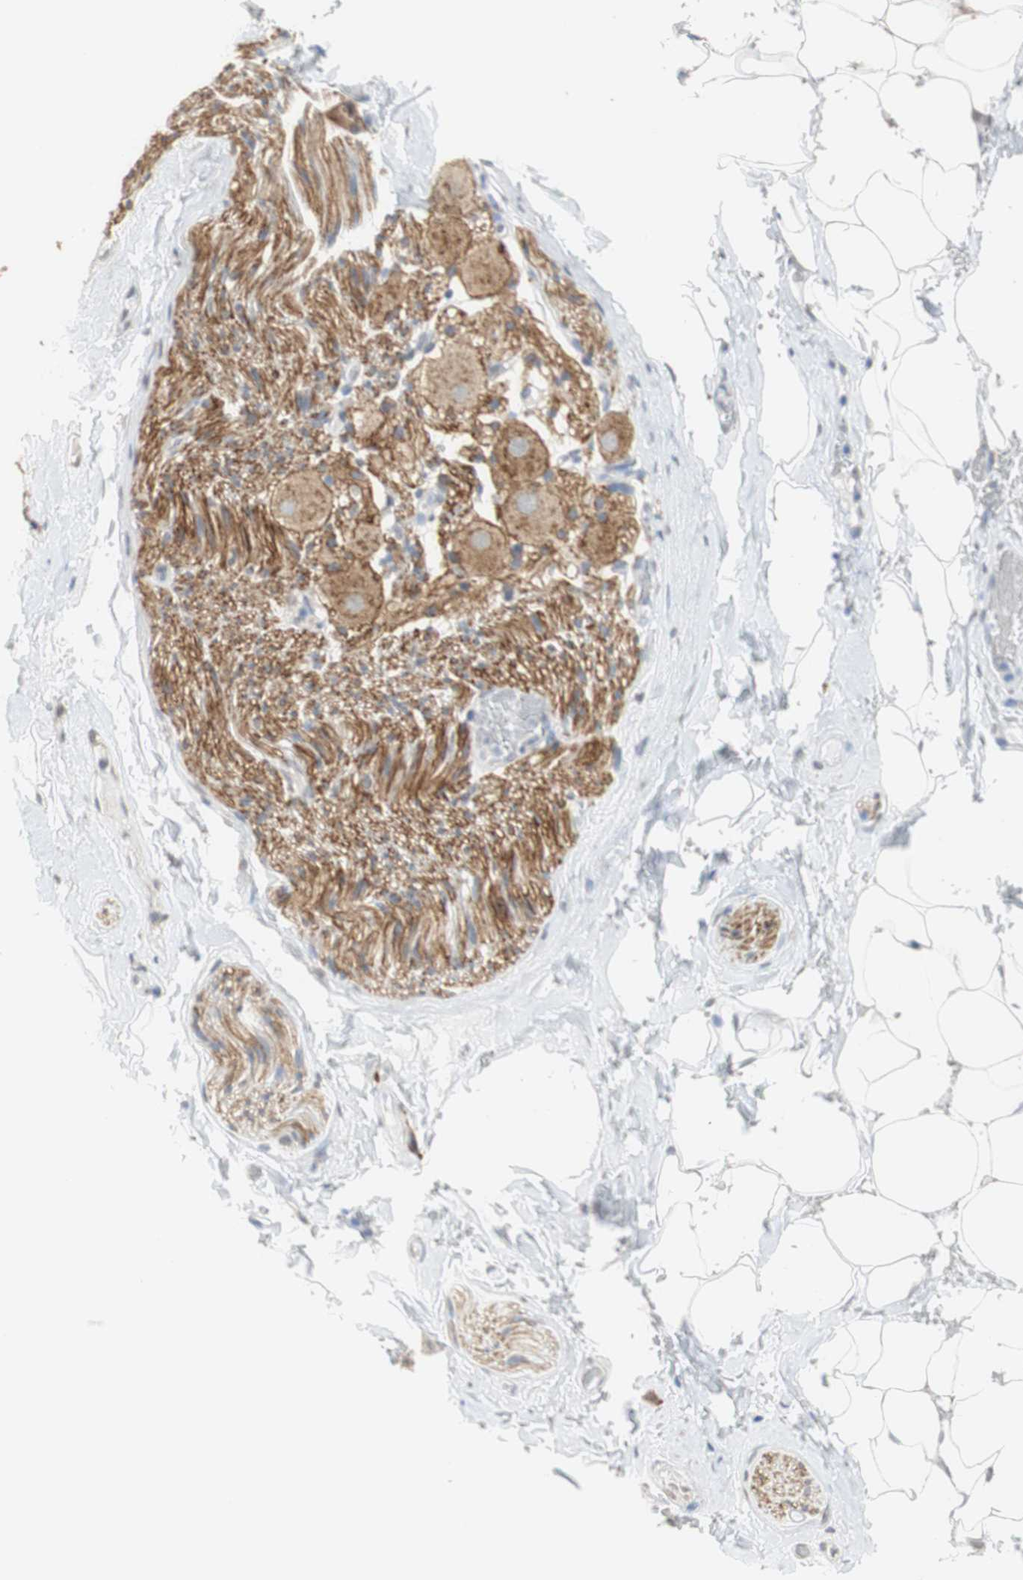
{"staining": {"intensity": "weak", "quantity": "<25%", "location": "cytoplasmic/membranous"}, "tissue": "adipose tissue", "cell_type": "Adipocytes", "image_type": "normal", "snomed": [{"axis": "morphology", "description": "Normal tissue, NOS"}, {"axis": "topography", "description": "Peripheral nerve tissue"}], "caption": "A photomicrograph of adipose tissue stained for a protein exhibits no brown staining in adipocytes. (DAB (3,3'-diaminobenzidine) immunohistochemistry visualized using brightfield microscopy, high magnification).", "gene": "L1CAM", "patient": {"sex": "male", "age": 70}}